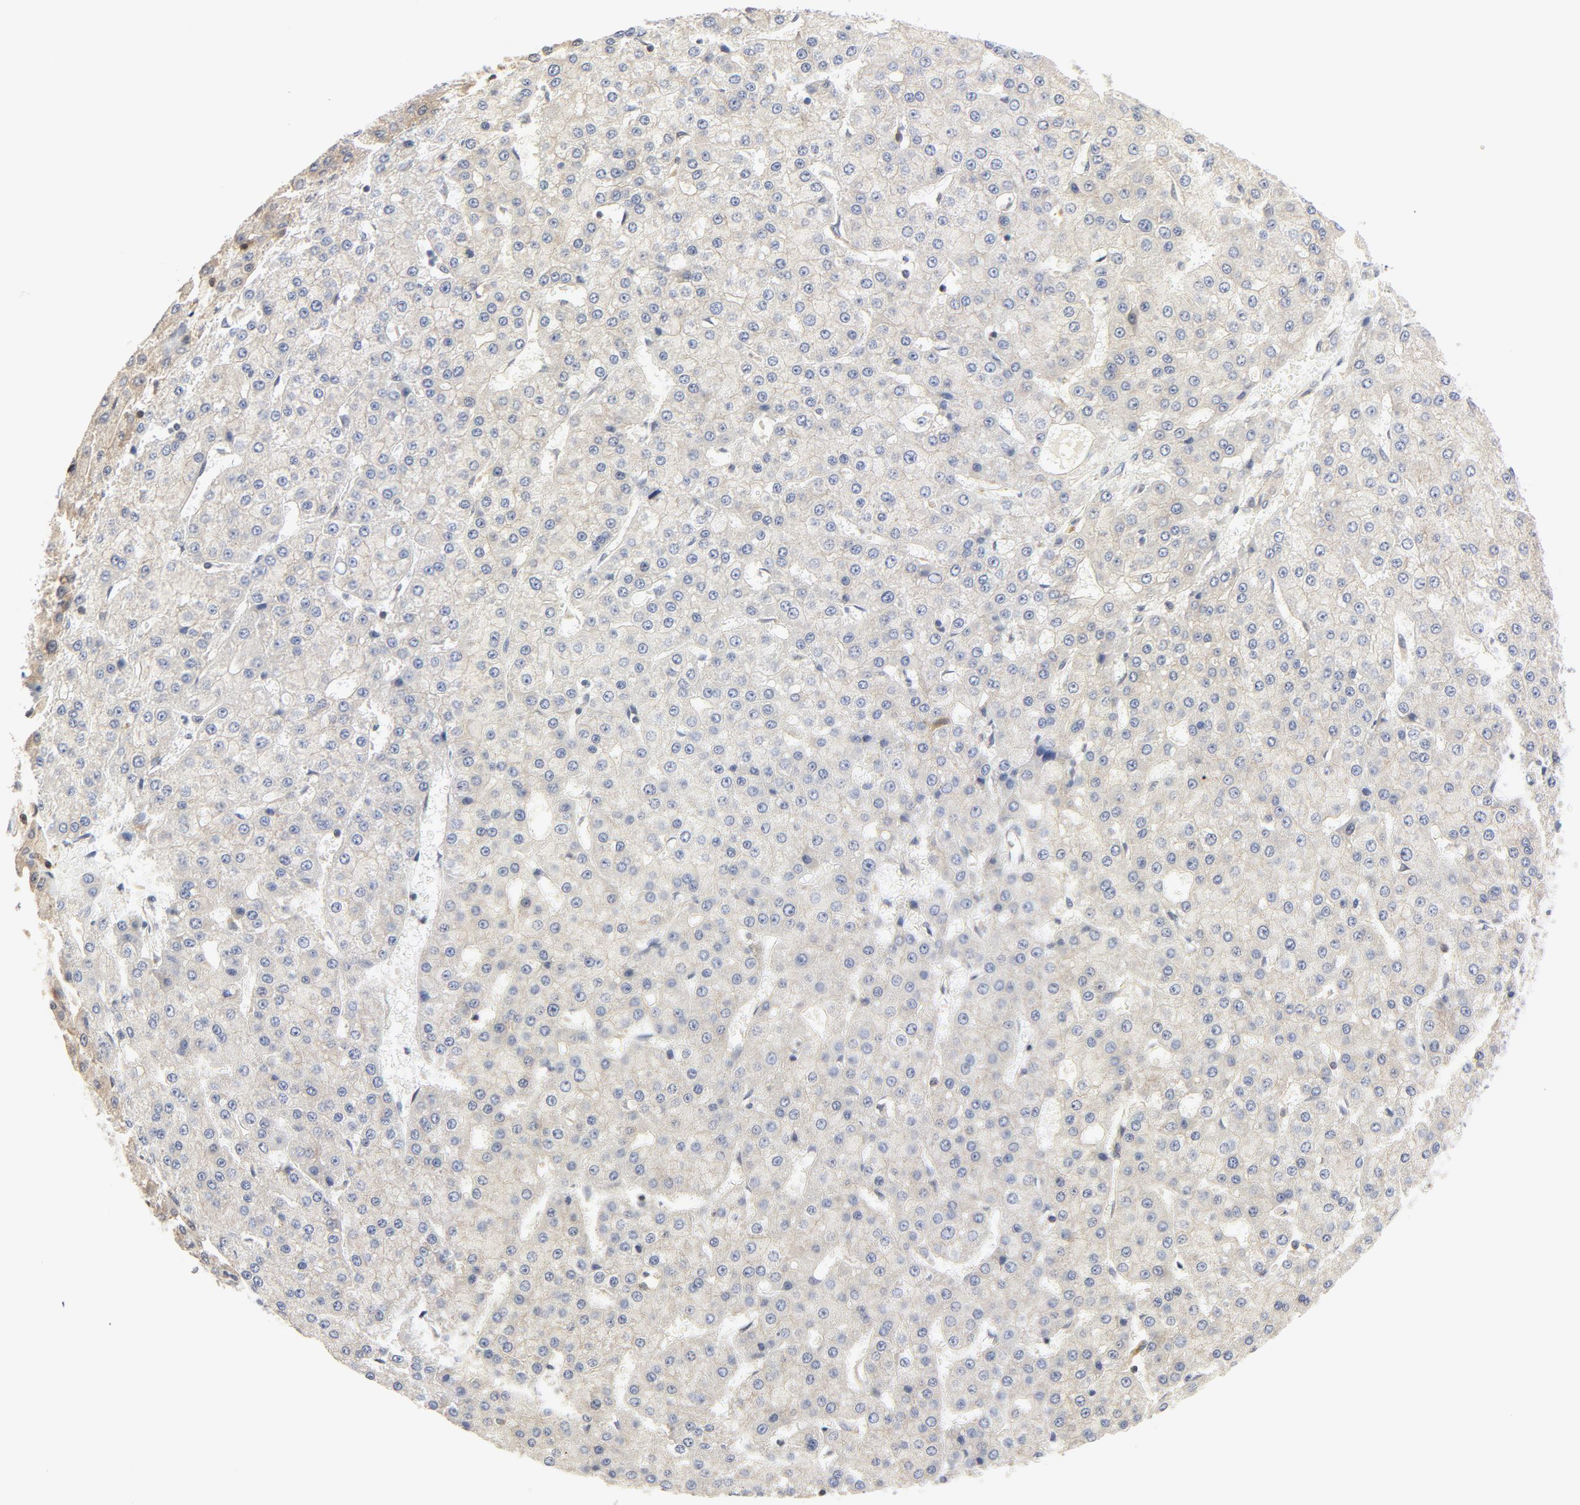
{"staining": {"intensity": "negative", "quantity": "none", "location": "none"}, "tissue": "liver cancer", "cell_type": "Tumor cells", "image_type": "cancer", "snomed": [{"axis": "morphology", "description": "Carcinoma, Hepatocellular, NOS"}, {"axis": "topography", "description": "Liver"}], "caption": "The image reveals no significant expression in tumor cells of liver cancer.", "gene": "MAP2K7", "patient": {"sex": "male", "age": 47}}